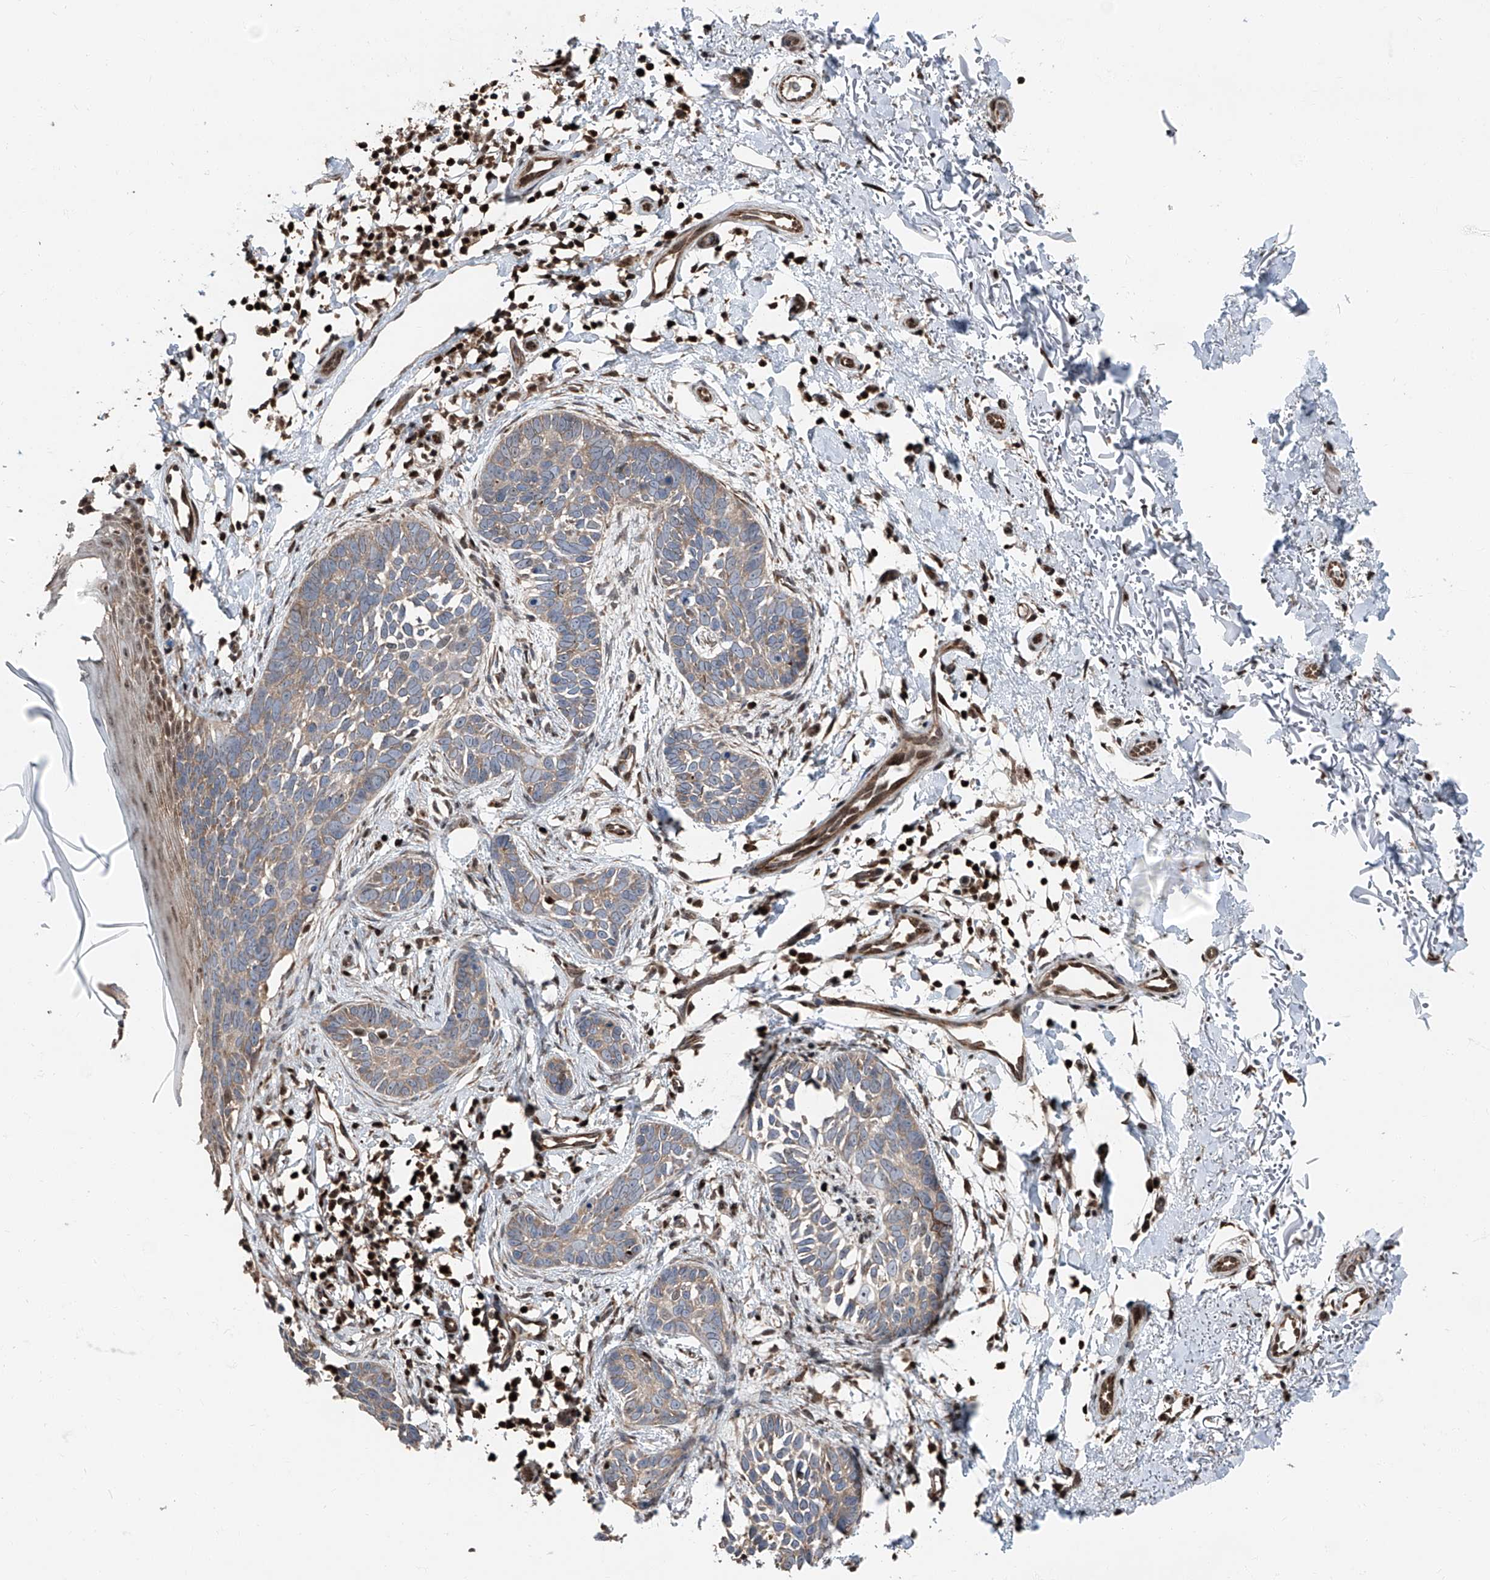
{"staining": {"intensity": "weak", "quantity": ">75%", "location": "cytoplasmic/membranous"}, "tissue": "skin cancer", "cell_type": "Tumor cells", "image_type": "cancer", "snomed": [{"axis": "morphology", "description": "Normal tissue, NOS"}, {"axis": "morphology", "description": "Basal cell carcinoma"}, {"axis": "topography", "description": "Skin"}], "caption": "A brown stain highlights weak cytoplasmic/membranous staining of a protein in human skin cancer (basal cell carcinoma) tumor cells.", "gene": "FKBP5", "patient": {"sex": "male", "age": 77}}